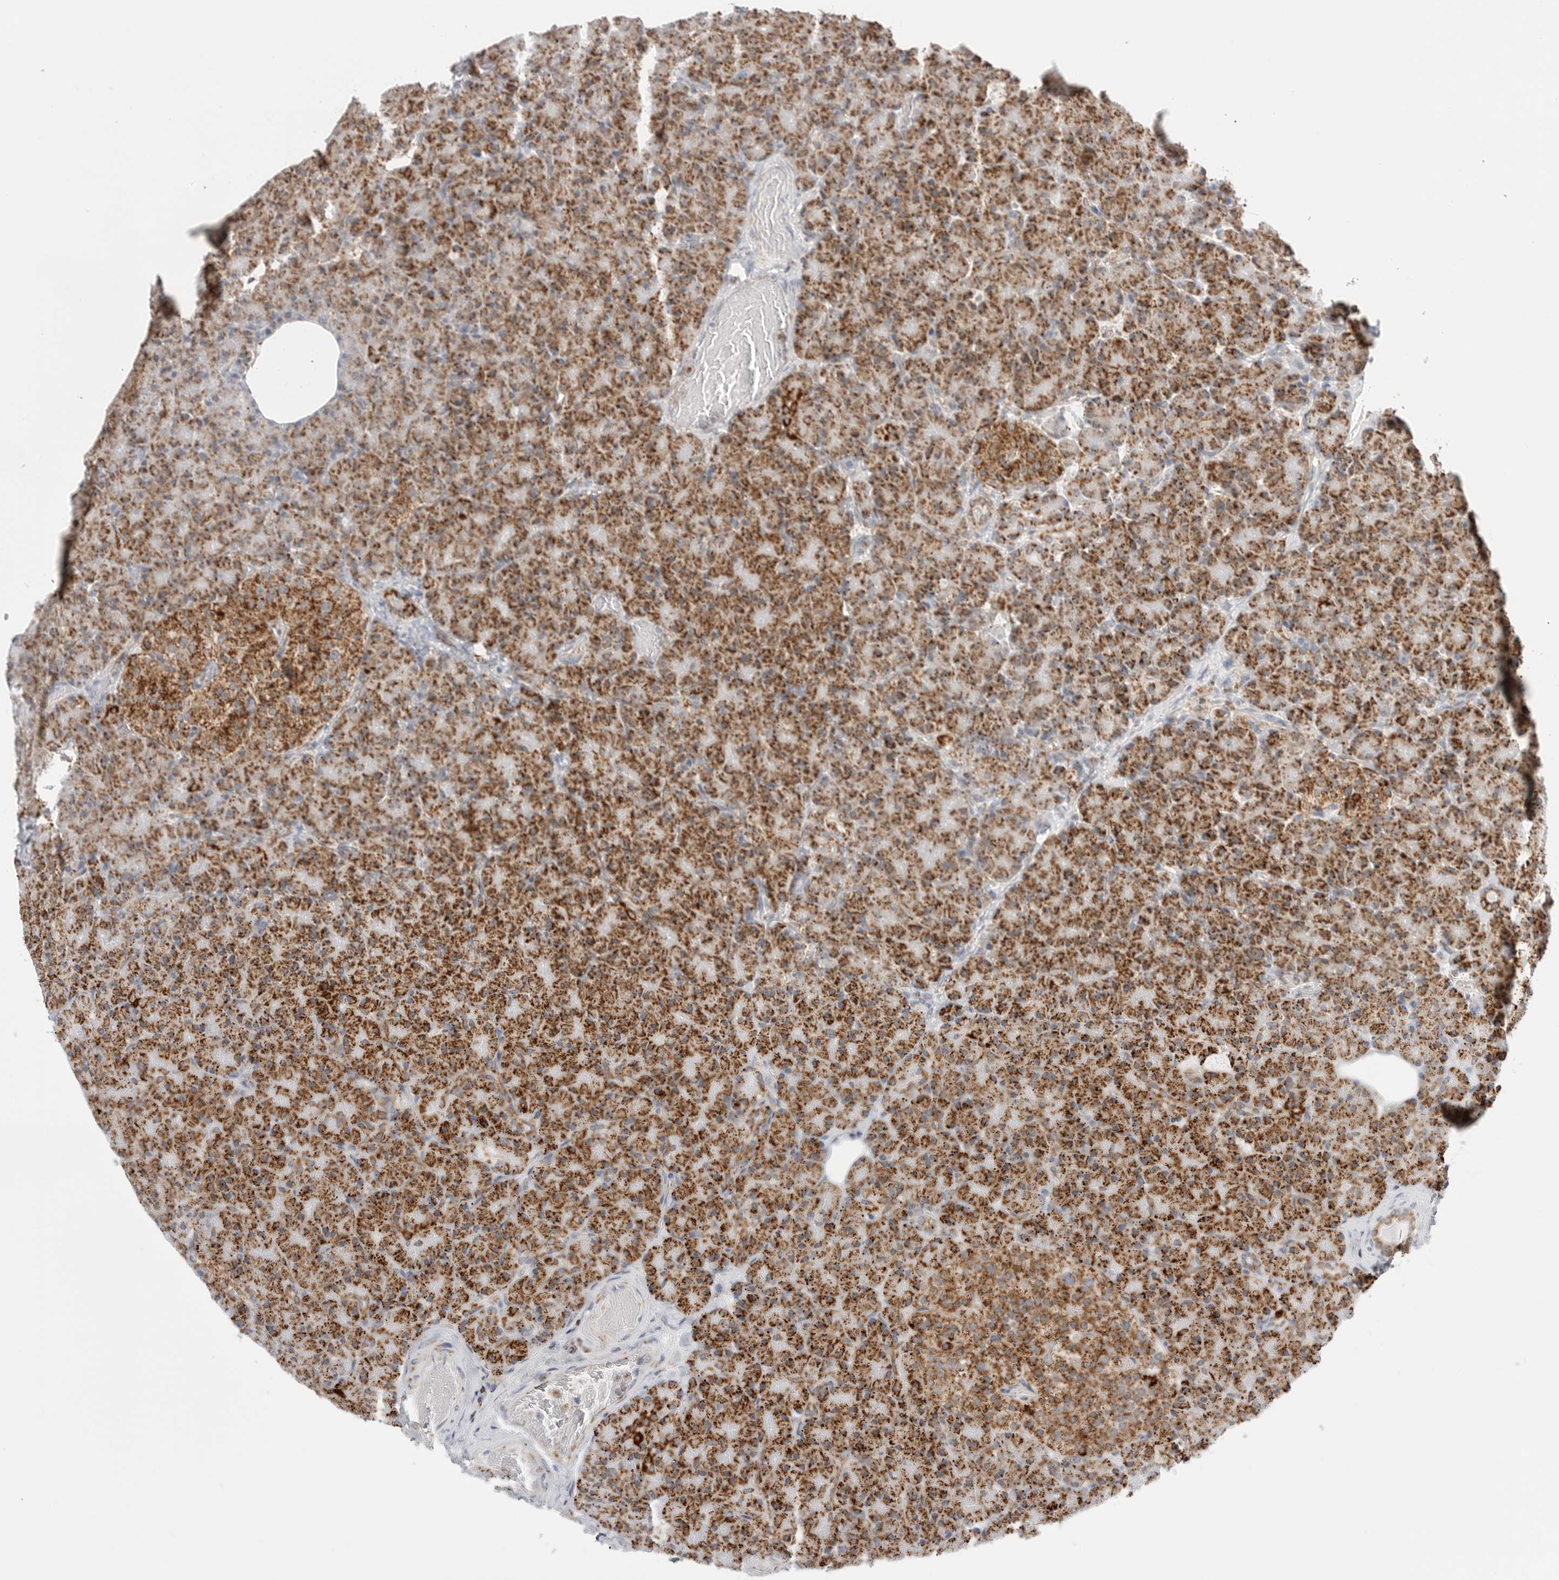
{"staining": {"intensity": "strong", "quantity": ">75%", "location": "cytoplasmic/membranous"}, "tissue": "pancreas", "cell_type": "Exocrine glandular cells", "image_type": "normal", "snomed": [{"axis": "morphology", "description": "Normal tissue, NOS"}, {"axis": "topography", "description": "Pancreas"}], "caption": "Unremarkable pancreas displays strong cytoplasmic/membranous expression in approximately >75% of exocrine glandular cells.", "gene": "ATP5IF1", "patient": {"sex": "female", "age": 43}}